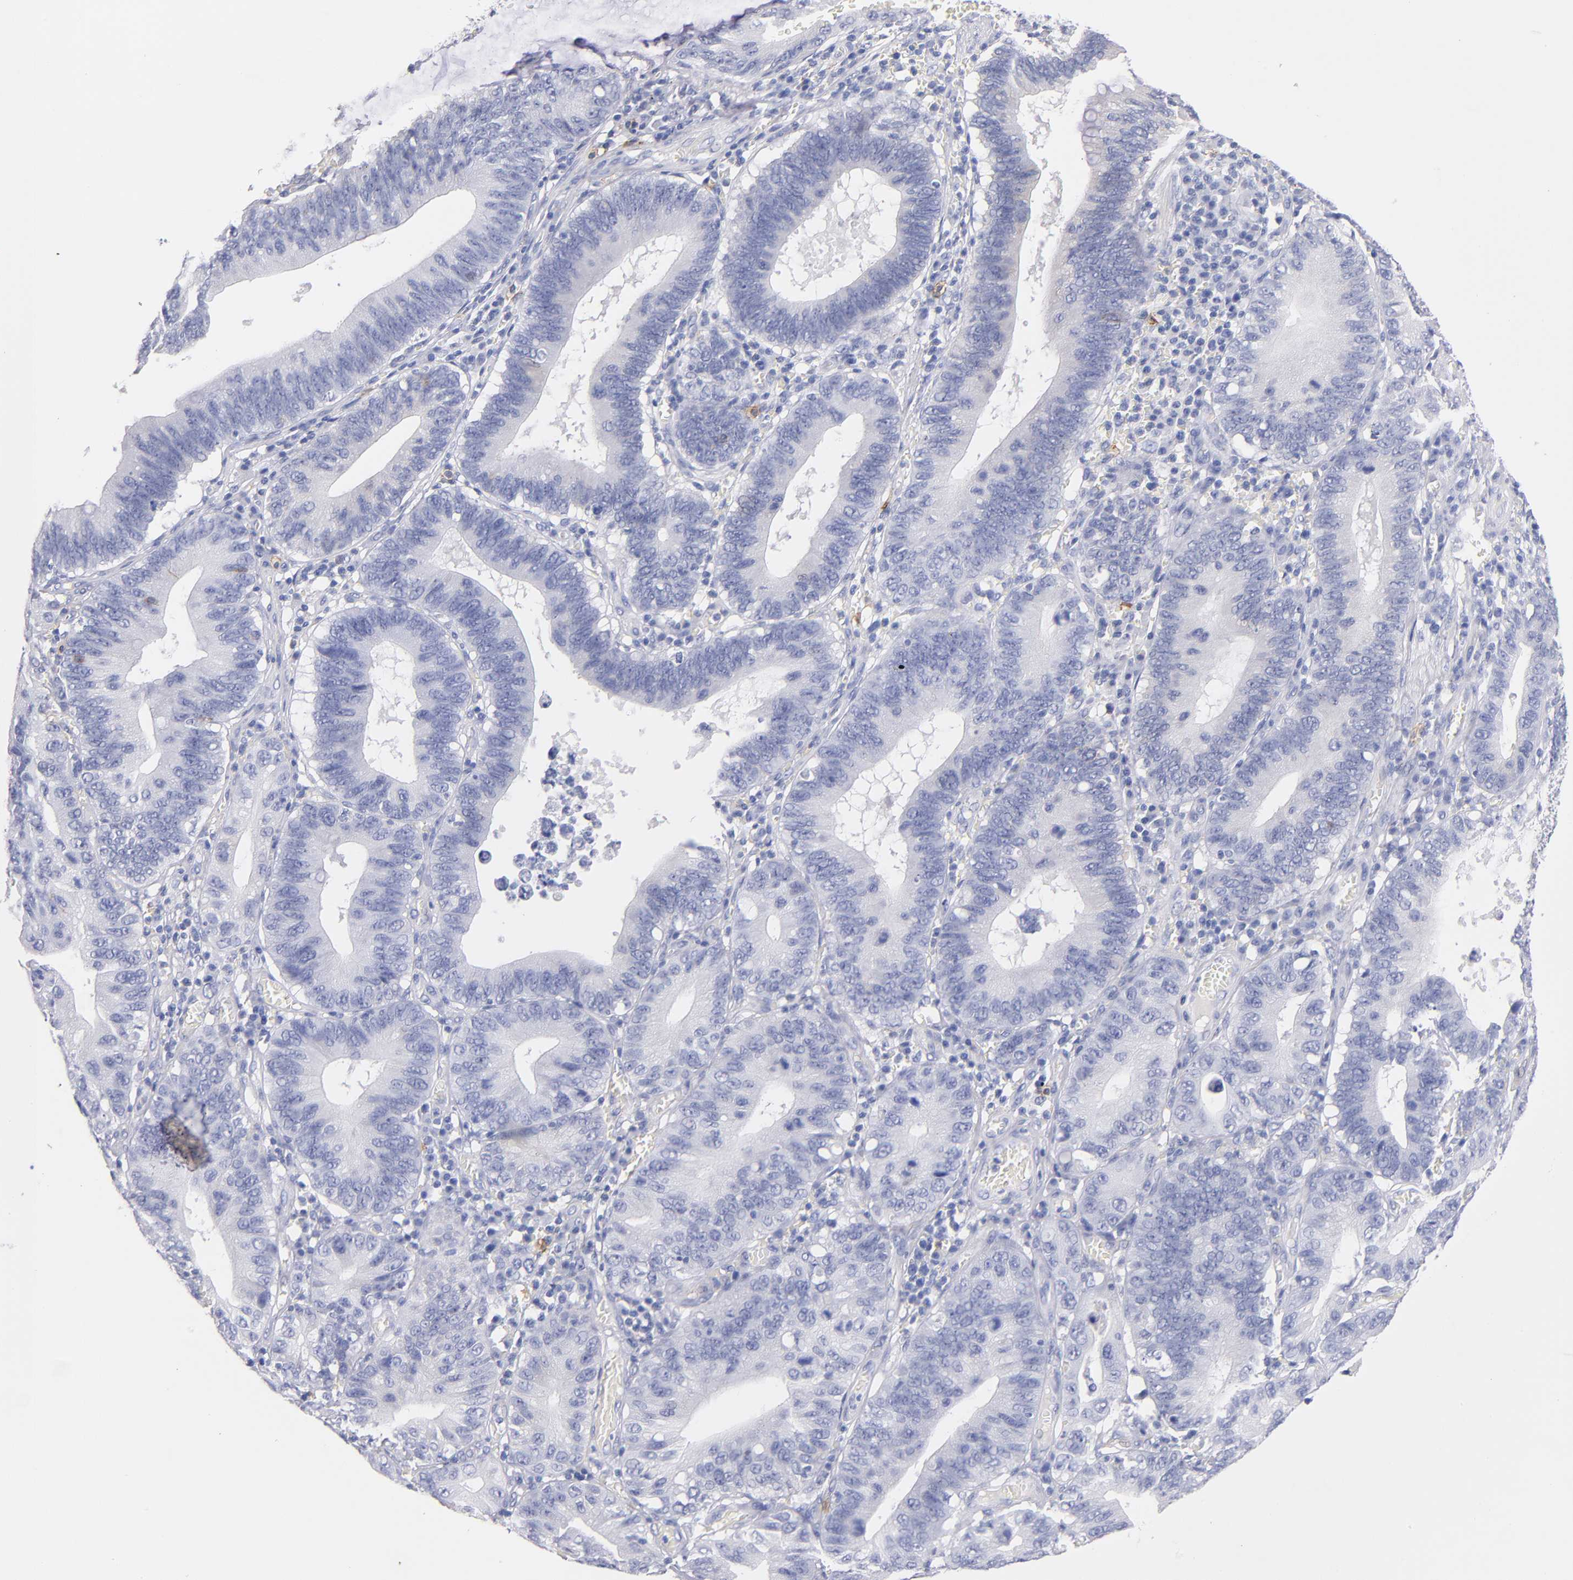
{"staining": {"intensity": "negative", "quantity": "none", "location": "none"}, "tissue": "stomach cancer", "cell_type": "Tumor cells", "image_type": "cancer", "snomed": [{"axis": "morphology", "description": "Adenocarcinoma, NOS"}, {"axis": "topography", "description": "Stomach"}, {"axis": "topography", "description": "Gastric cardia"}], "caption": "This is an immunohistochemistry (IHC) histopathology image of human stomach cancer (adenocarcinoma). There is no staining in tumor cells.", "gene": "KIT", "patient": {"sex": "male", "age": 59}}